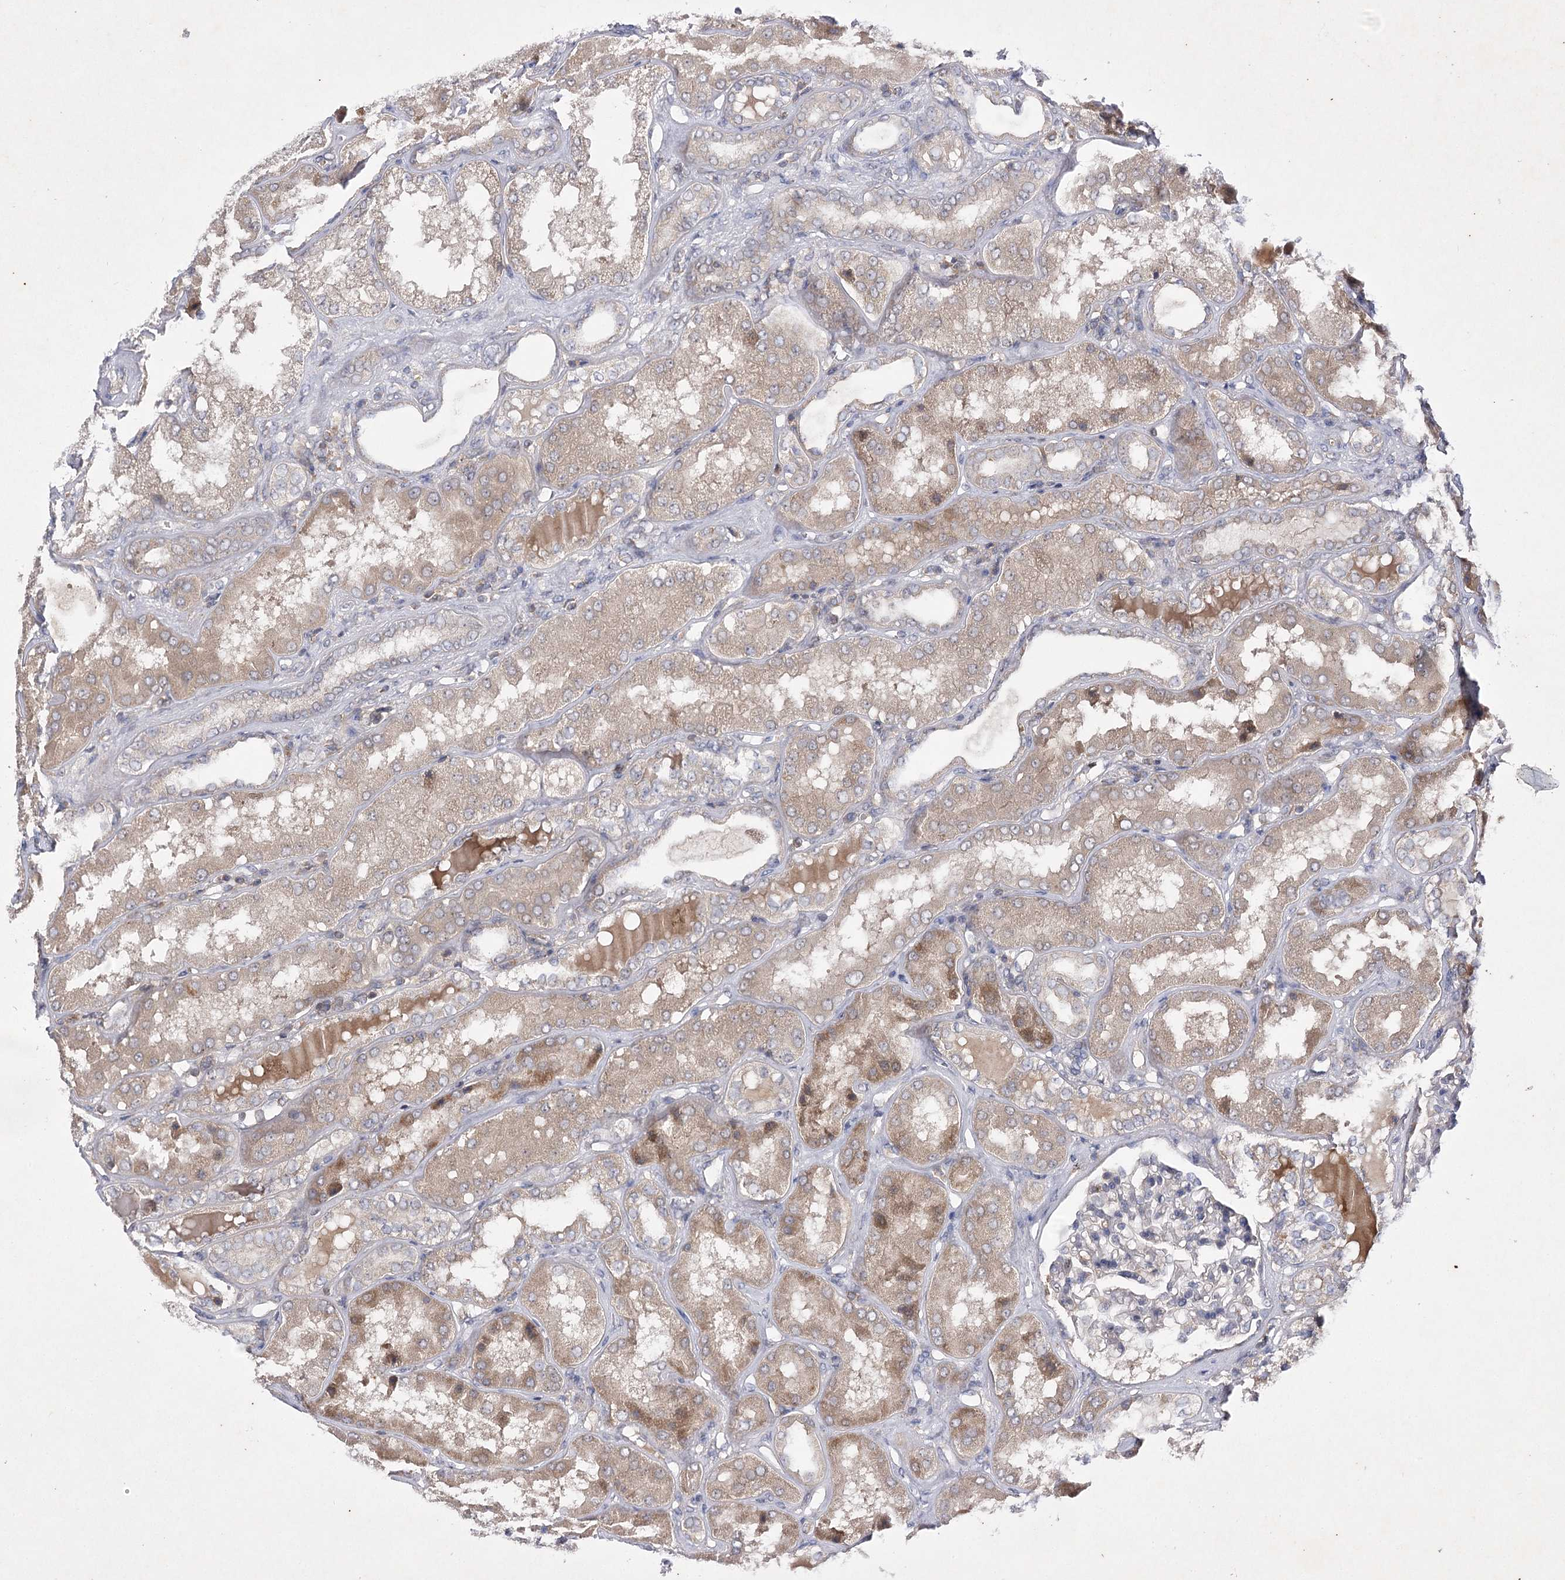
{"staining": {"intensity": "negative", "quantity": "none", "location": "none"}, "tissue": "kidney", "cell_type": "Cells in glomeruli", "image_type": "normal", "snomed": [{"axis": "morphology", "description": "Normal tissue, NOS"}, {"axis": "topography", "description": "Kidney"}], "caption": "Cells in glomeruli show no significant protein expression in benign kidney. Nuclei are stained in blue.", "gene": "BCR", "patient": {"sex": "female", "age": 56}}